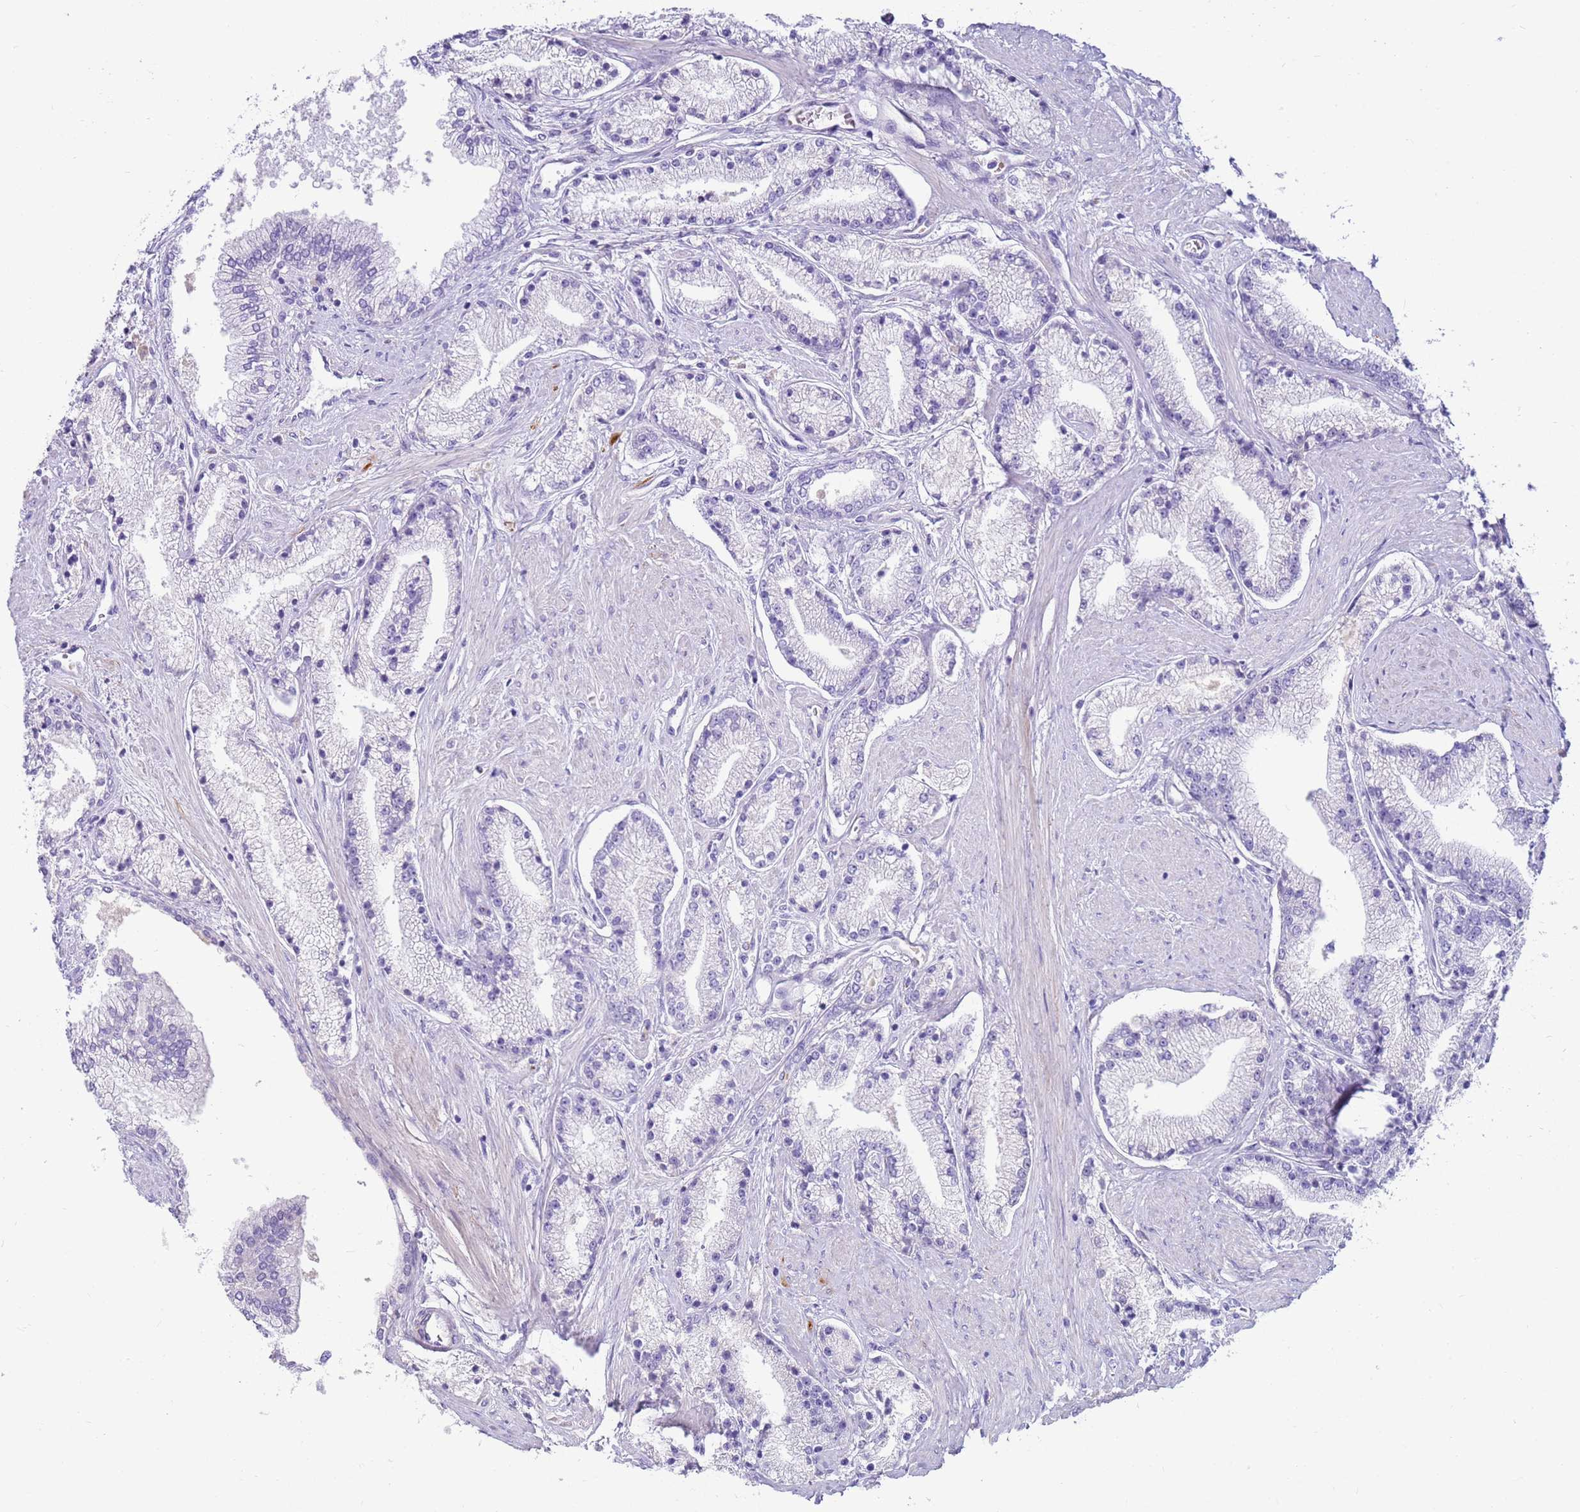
{"staining": {"intensity": "negative", "quantity": "none", "location": "none"}, "tissue": "prostate cancer", "cell_type": "Tumor cells", "image_type": "cancer", "snomed": [{"axis": "morphology", "description": "Adenocarcinoma, High grade"}, {"axis": "topography", "description": "Prostate"}], "caption": "IHC image of neoplastic tissue: human prostate cancer stained with DAB reveals no significant protein expression in tumor cells. The staining was performed using DAB (3,3'-diaminobenzidine) to visualize the protein expression in brown, while the nuclei were stained in blue with hematoxylin (Magnification: 20x).", "gene": "EVPLL", "patient": {"sex": "male", "age": 67}}